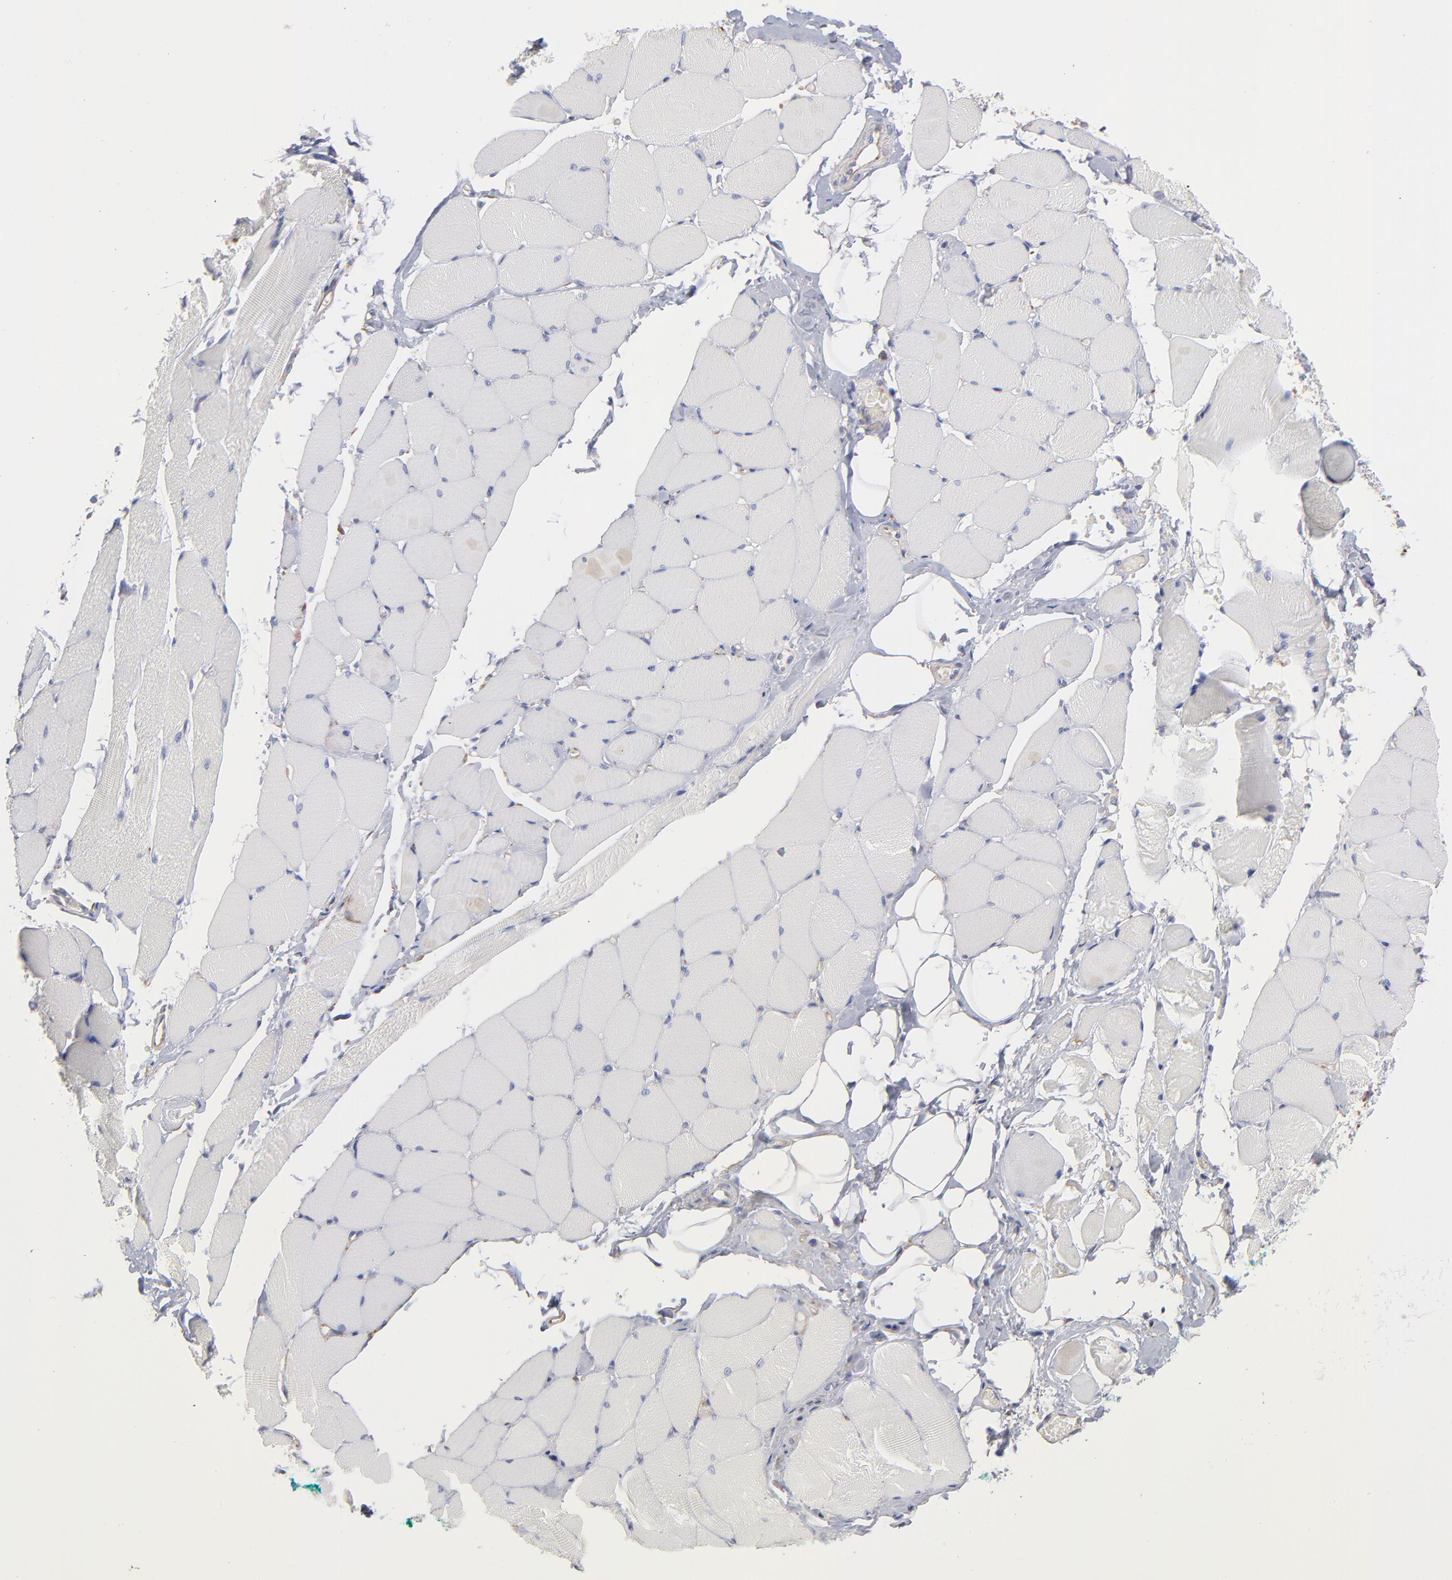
{"staining": {"intensity": "negative", "quantity": "none", "location": "none"}, "tissue": "skeletal muscle", "cell_type": "Myocytes", "image_type": "normal", "snomed": [{"axis": "morphology", "description": "Normal tissue, NOS"}, {"axis": "topography", "description": "Skeletal muscle"}, {"axis": "topography", "description": "Peripheral nerve tissue"}], "caption": "This is an immunohistochemistry (IHC) image of unremarkable skeletal muscle. There is no positivity in myocytes.", "gene": "RPL3", "patient": {"sex": "female", "age": 84}}